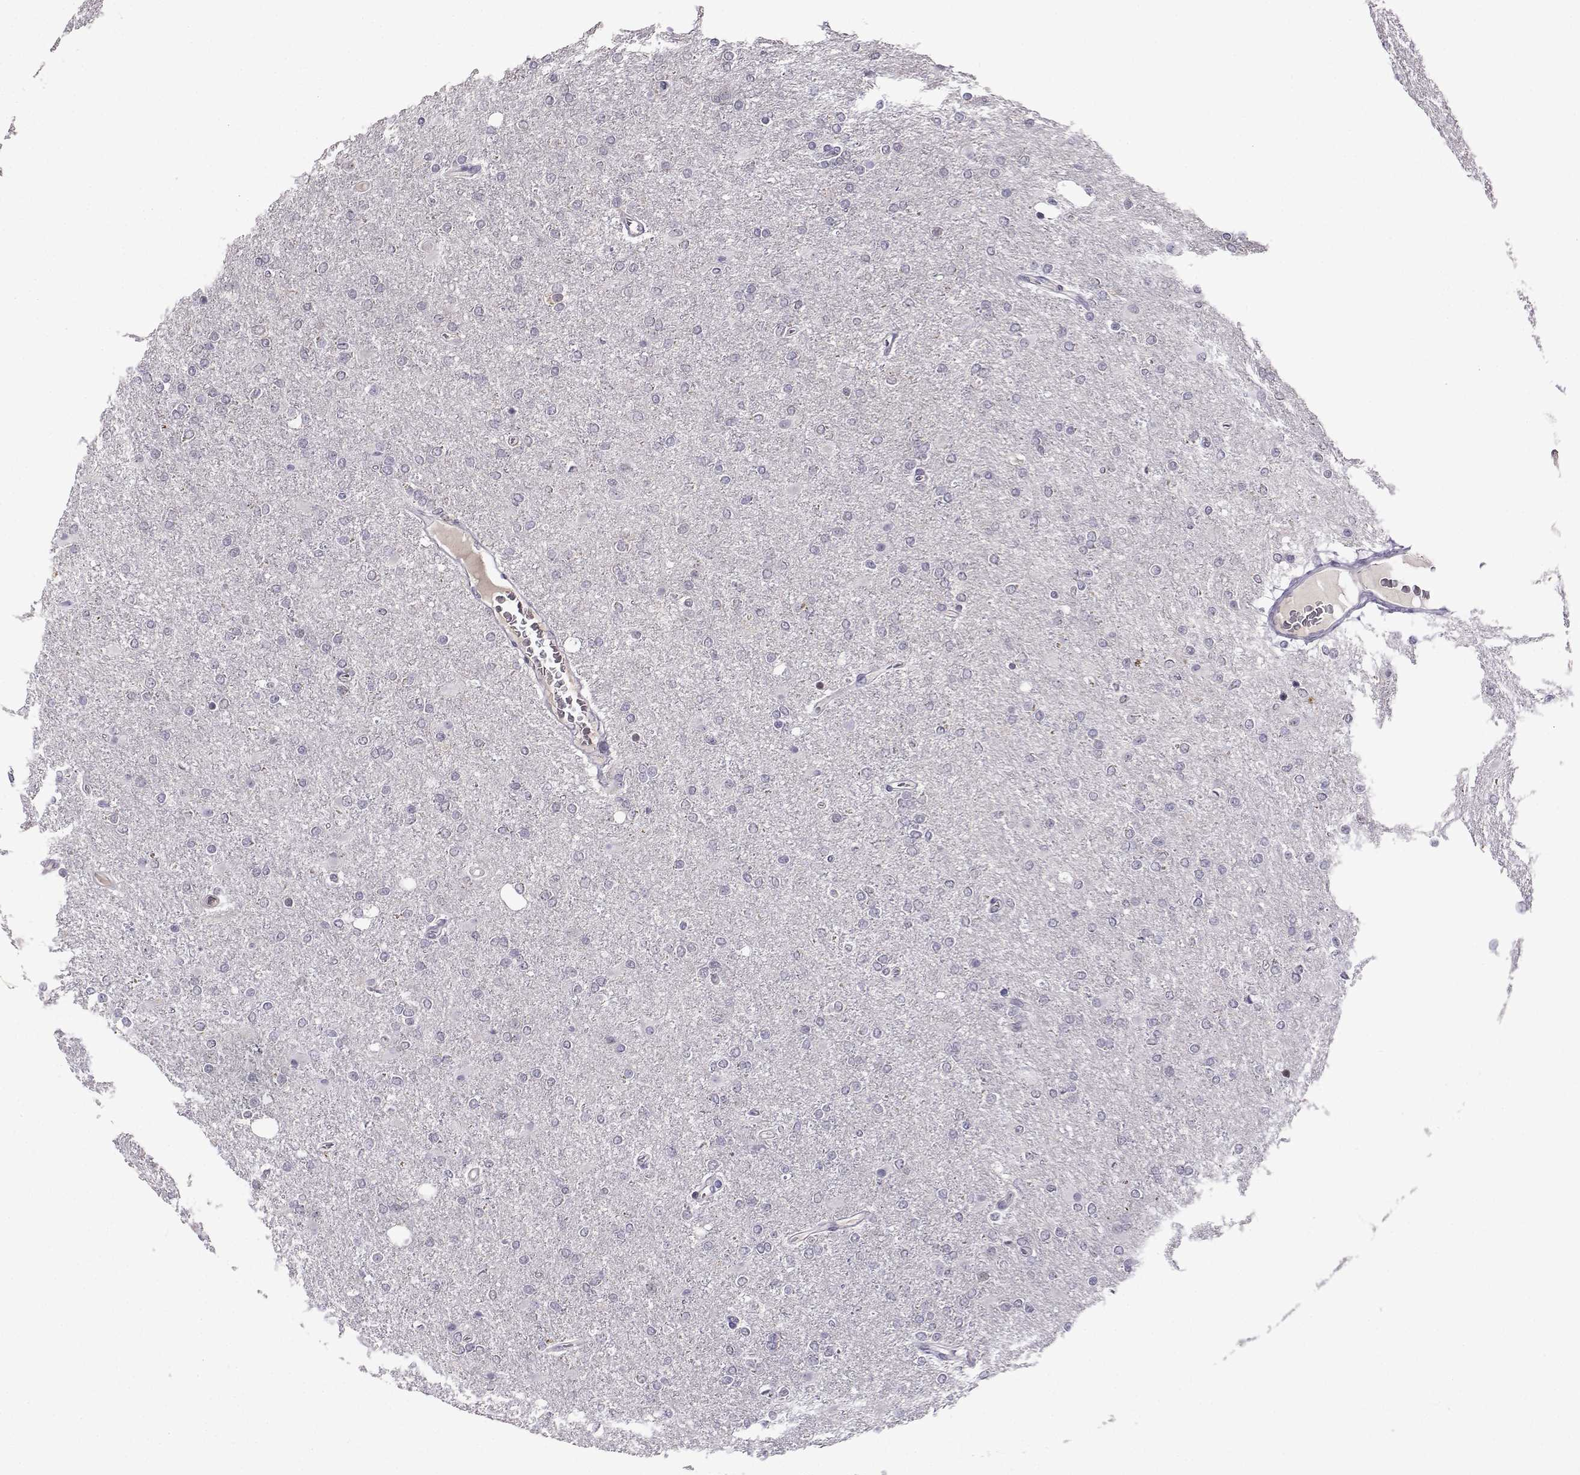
{"staining": {"intensity": "negative", "quantity": "none", "location": "none"}, "tissue": "glioma", "cell_type": "Tumor cells", "image_type": "cancer", "snomed": [{"axis": "morphology", "description": "Glioma, malignant, High grade"}, {"axis": "topography", "description": "Cerebral cortex"}], "caption": "Immunohistochemical staining of human glioma shows no significant staining in tumor cells.", "gene": "LRFN2", "patient": {"sex": "male", "age": 70}}